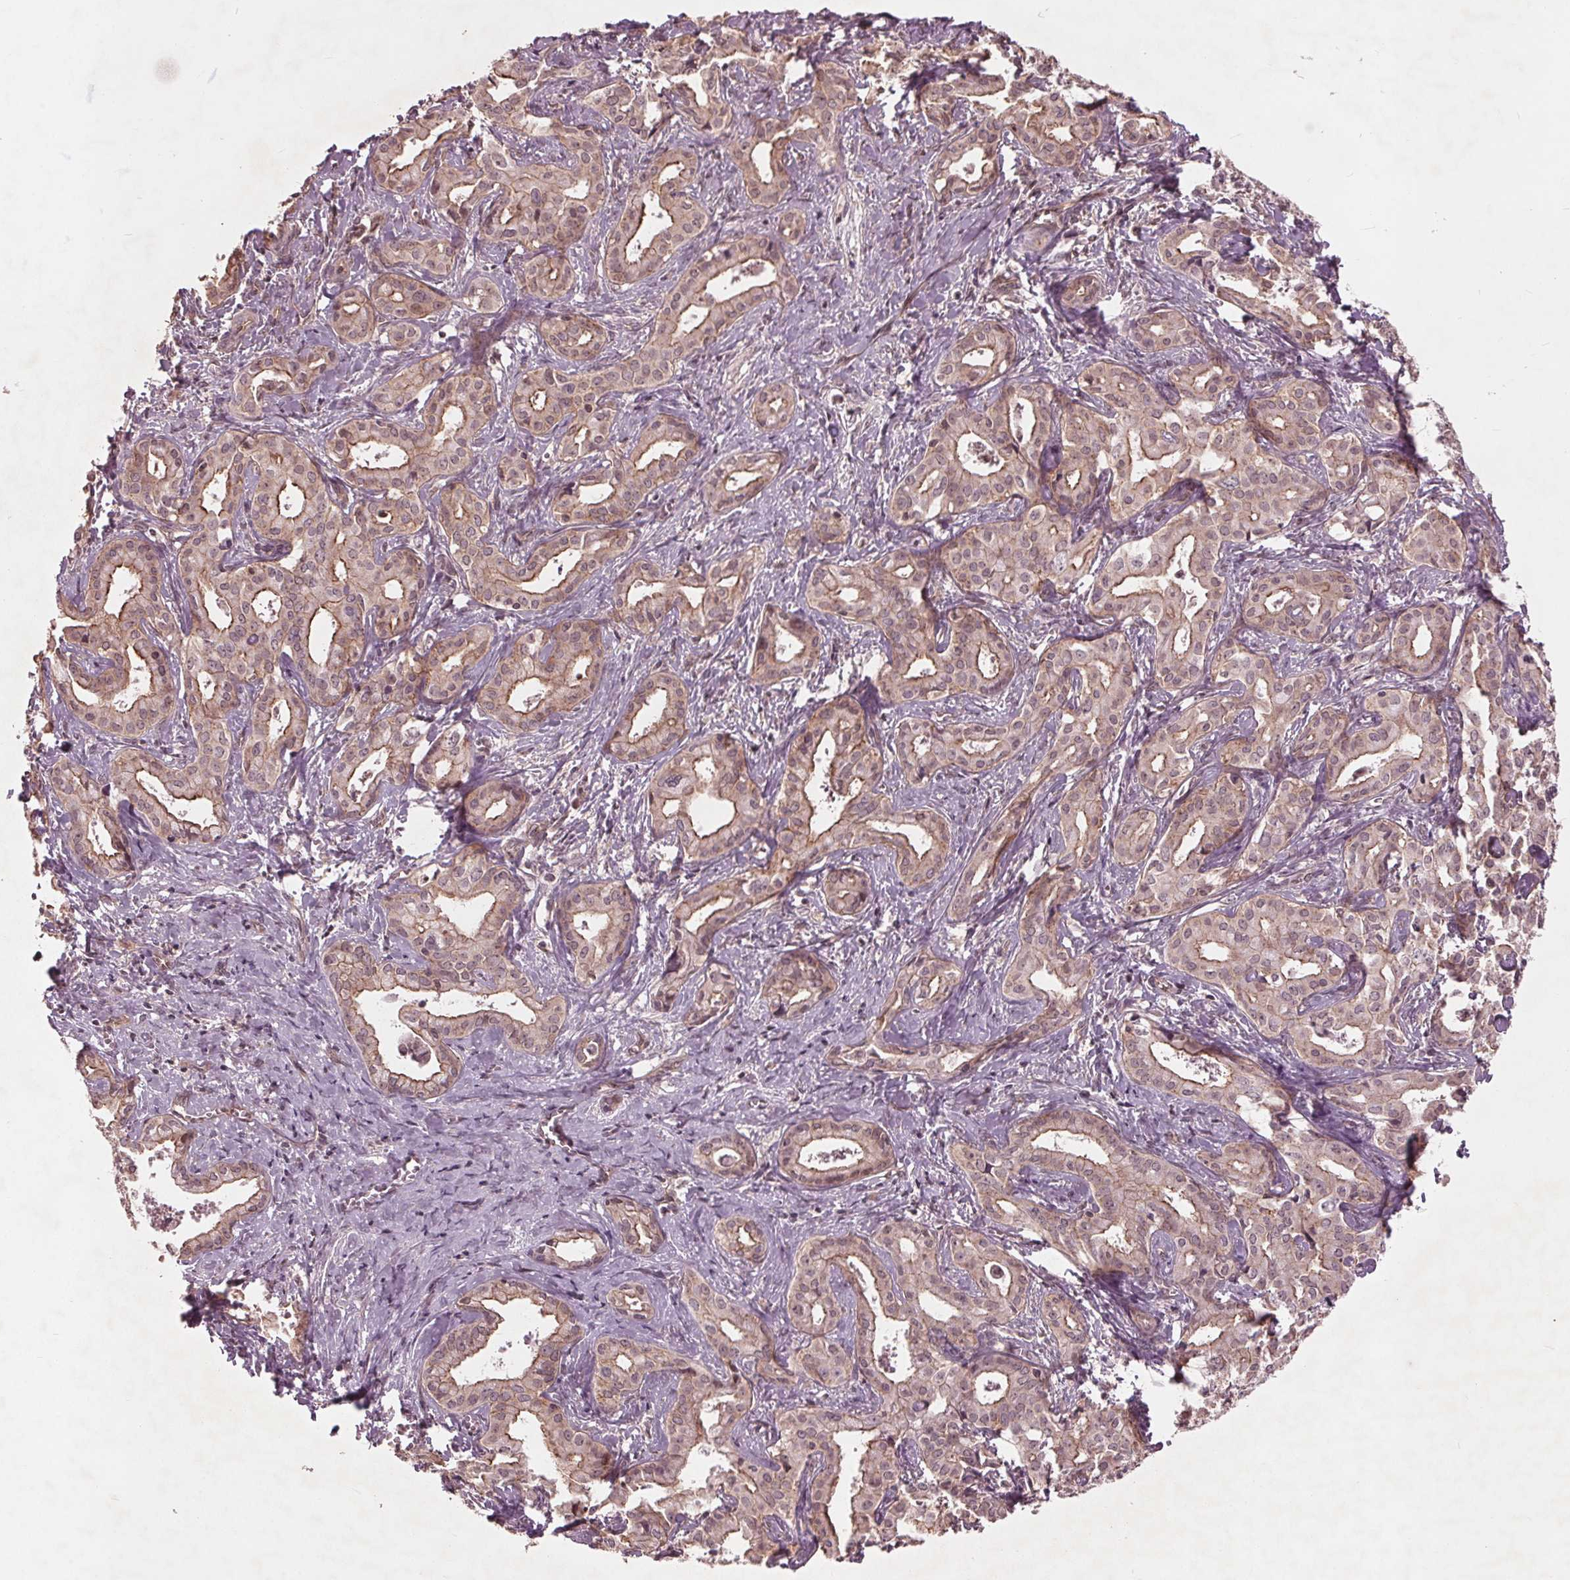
{"staining": {"intensity": "weak", "quantity": ">75%", "location": "cytoplasmic/membranous"}, "tissue": "liver cancer", "cell_type": "Tumor cells", "image_type": "cancer", "snomed": [{"axis": "morphology", "description": "Cholangiocarcinoma"}, {"axis": "topography", "description": "Liver"}], "caption": "Immunohistochemistry micrograph of neoplastic tissue: liver cholangiocarcinoma stained using immunohistochemistry (IHC) shows low levels of weak protein expression localized specifically in the cytoplasmic/membranous of tumor cells, appearing as a cytoplasmic/membranous brown color.", "gene": "BTBD1", "patient": {"sex": "female", "age": 65}}